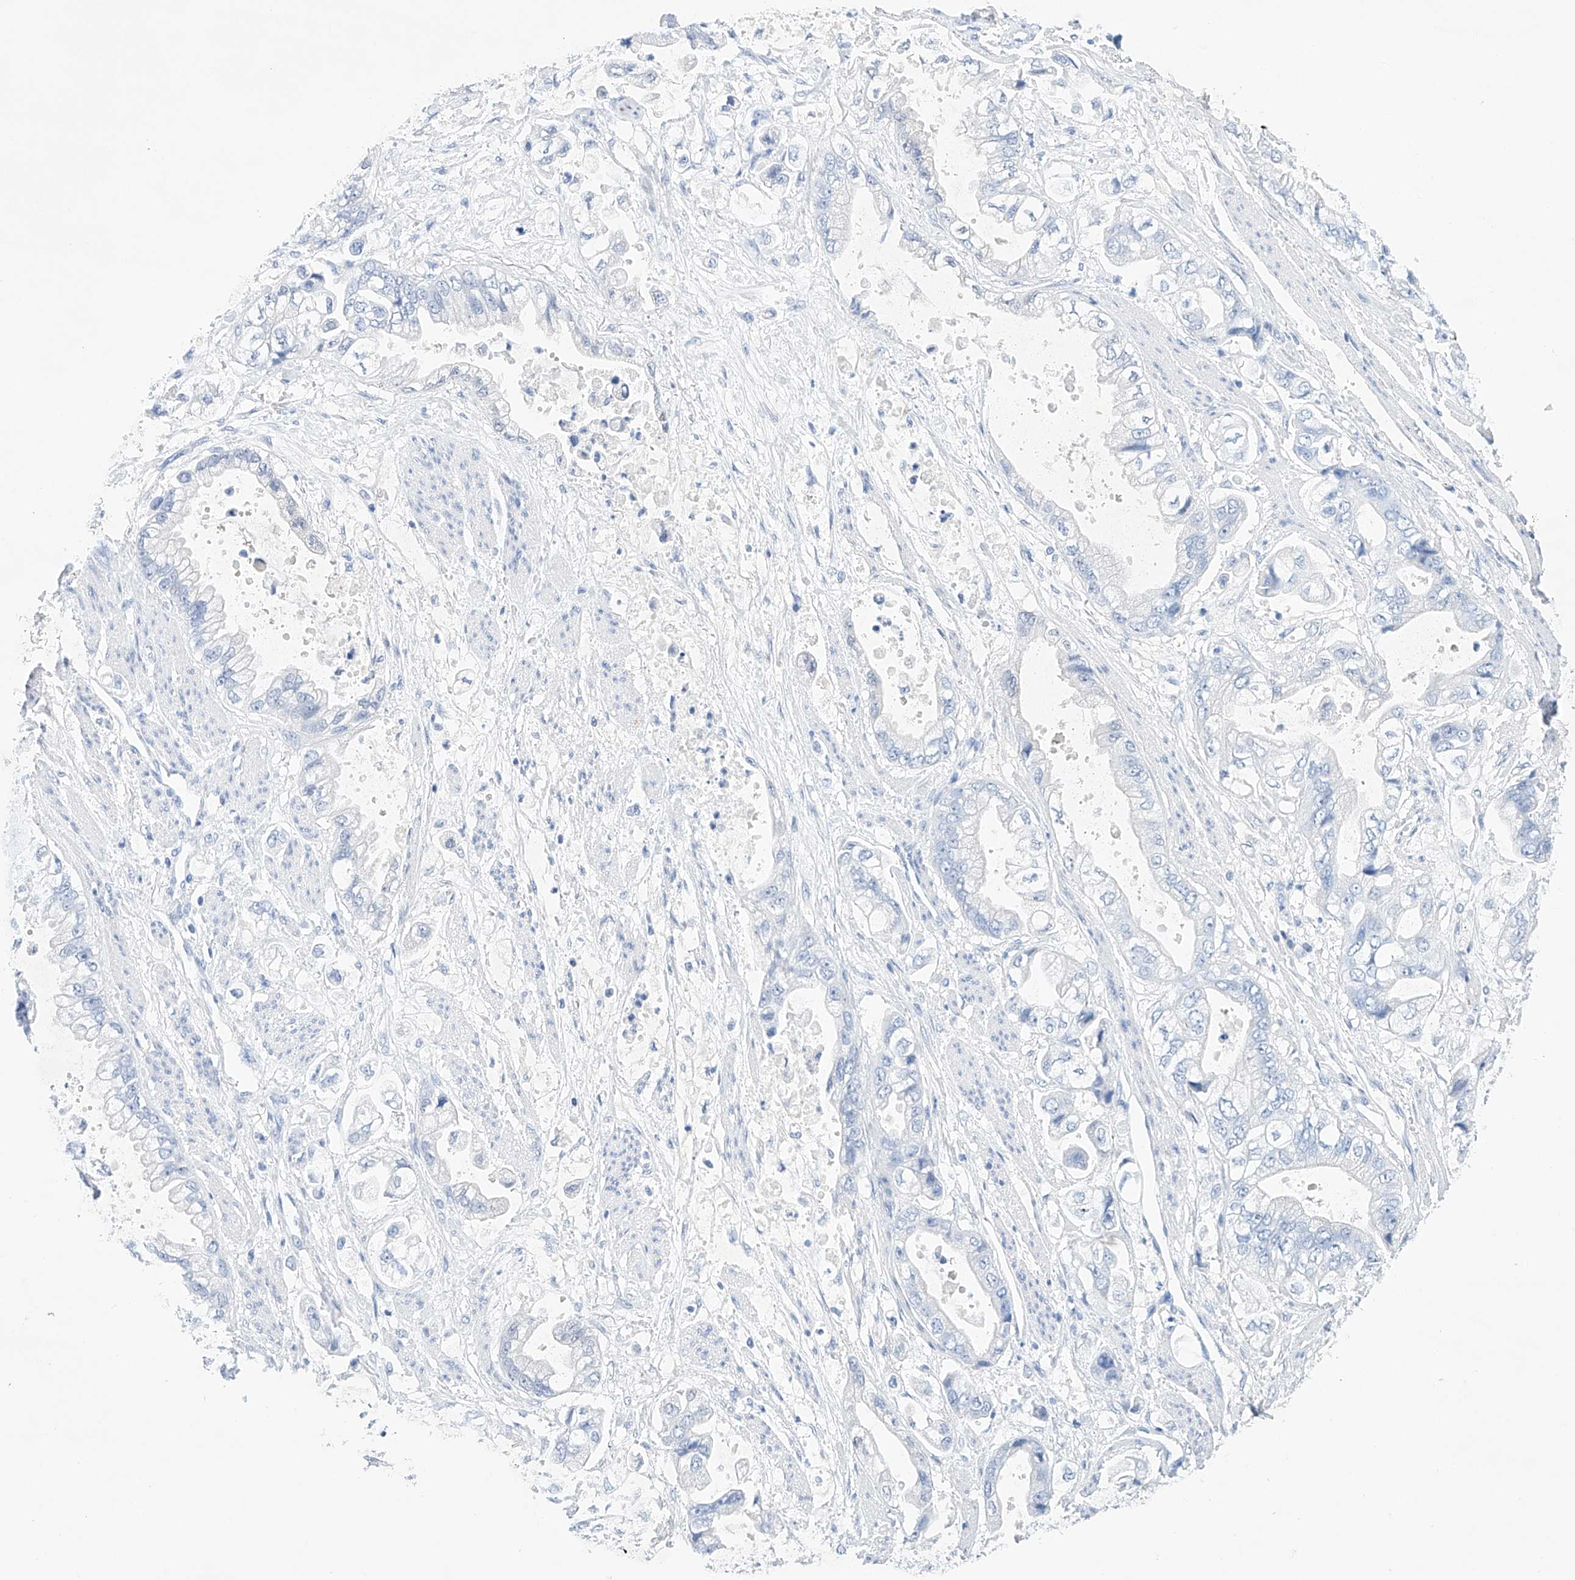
{"staining": {"intensity": "negative", "quantity": "none", "location": "none"}, "tissue": "stomach cancer", "cell_type": "Tumor cells", "image_type": "cancer", "snomed": [{"axis": "morphology", "description": "Adenocarcinoma, NOS"}, {"axis": "topography", "description": "Stomach"}], "caption": "Stomach adenocarcinoma stained for a protein using immunohistochemistry demonstrates no expression tumor cells.", "gene": "LURAP1", "patient": {"sex": "male", "age": 62}}